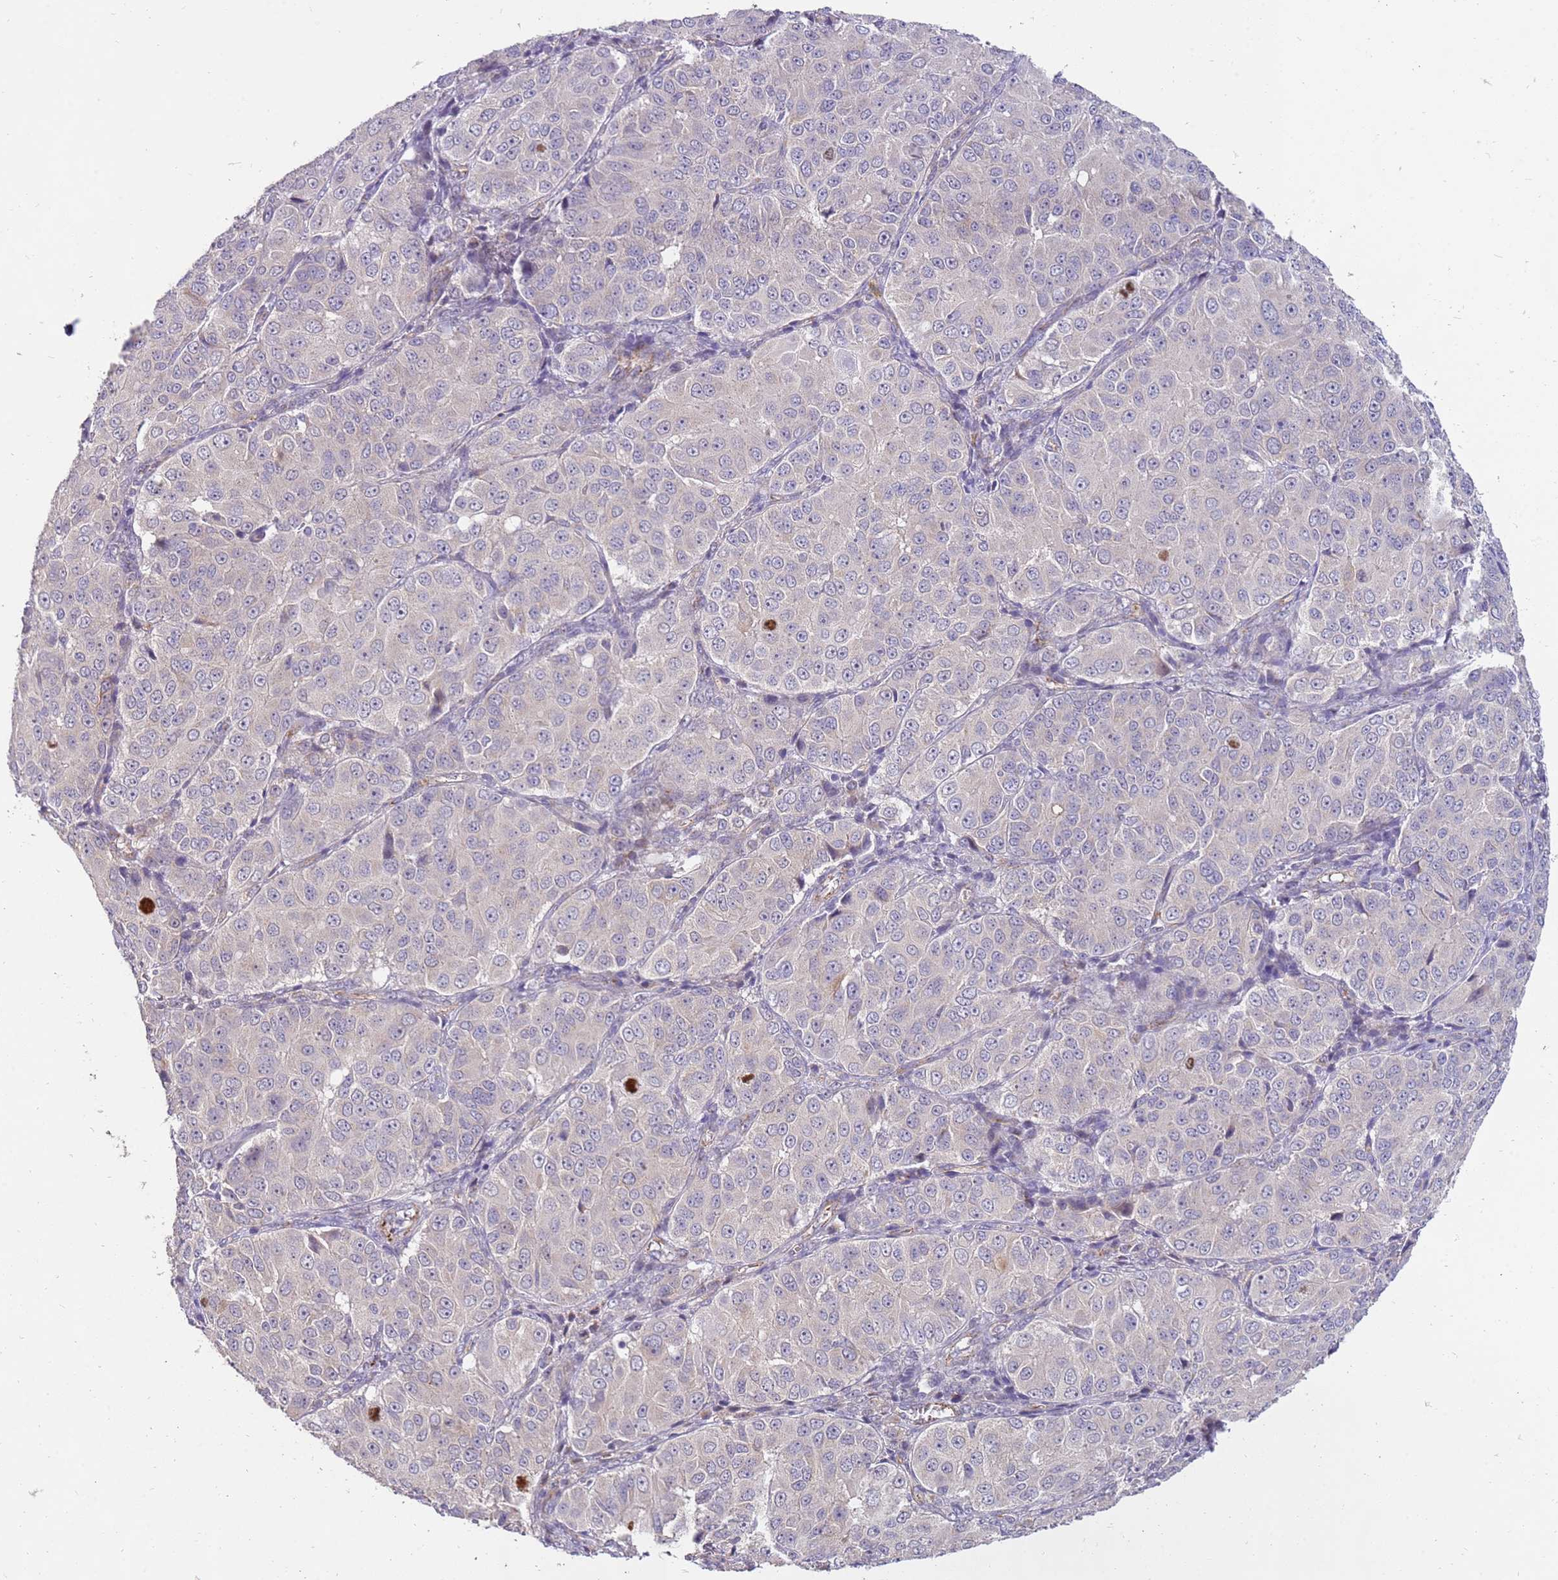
{"staining": {"intensity": "negative", "quantity": "none", "location": "none"}, "tissue": "ovarian cancer", "cell_type": "Tumor cells", "image_type": "cancer", "snomed": [{"axis": "morphology", "description": "Carcinoma, endometroid"}, {"axis": "topography", "description": "Ovary"}], "caption": "Endometroid carcinoma (ovarian) stained for a protein using immunohistochemistry (IHC) reveals no expression tumor cells.", "gene": "NMUR2", "patient": {"sex": "female", "age": 51}}